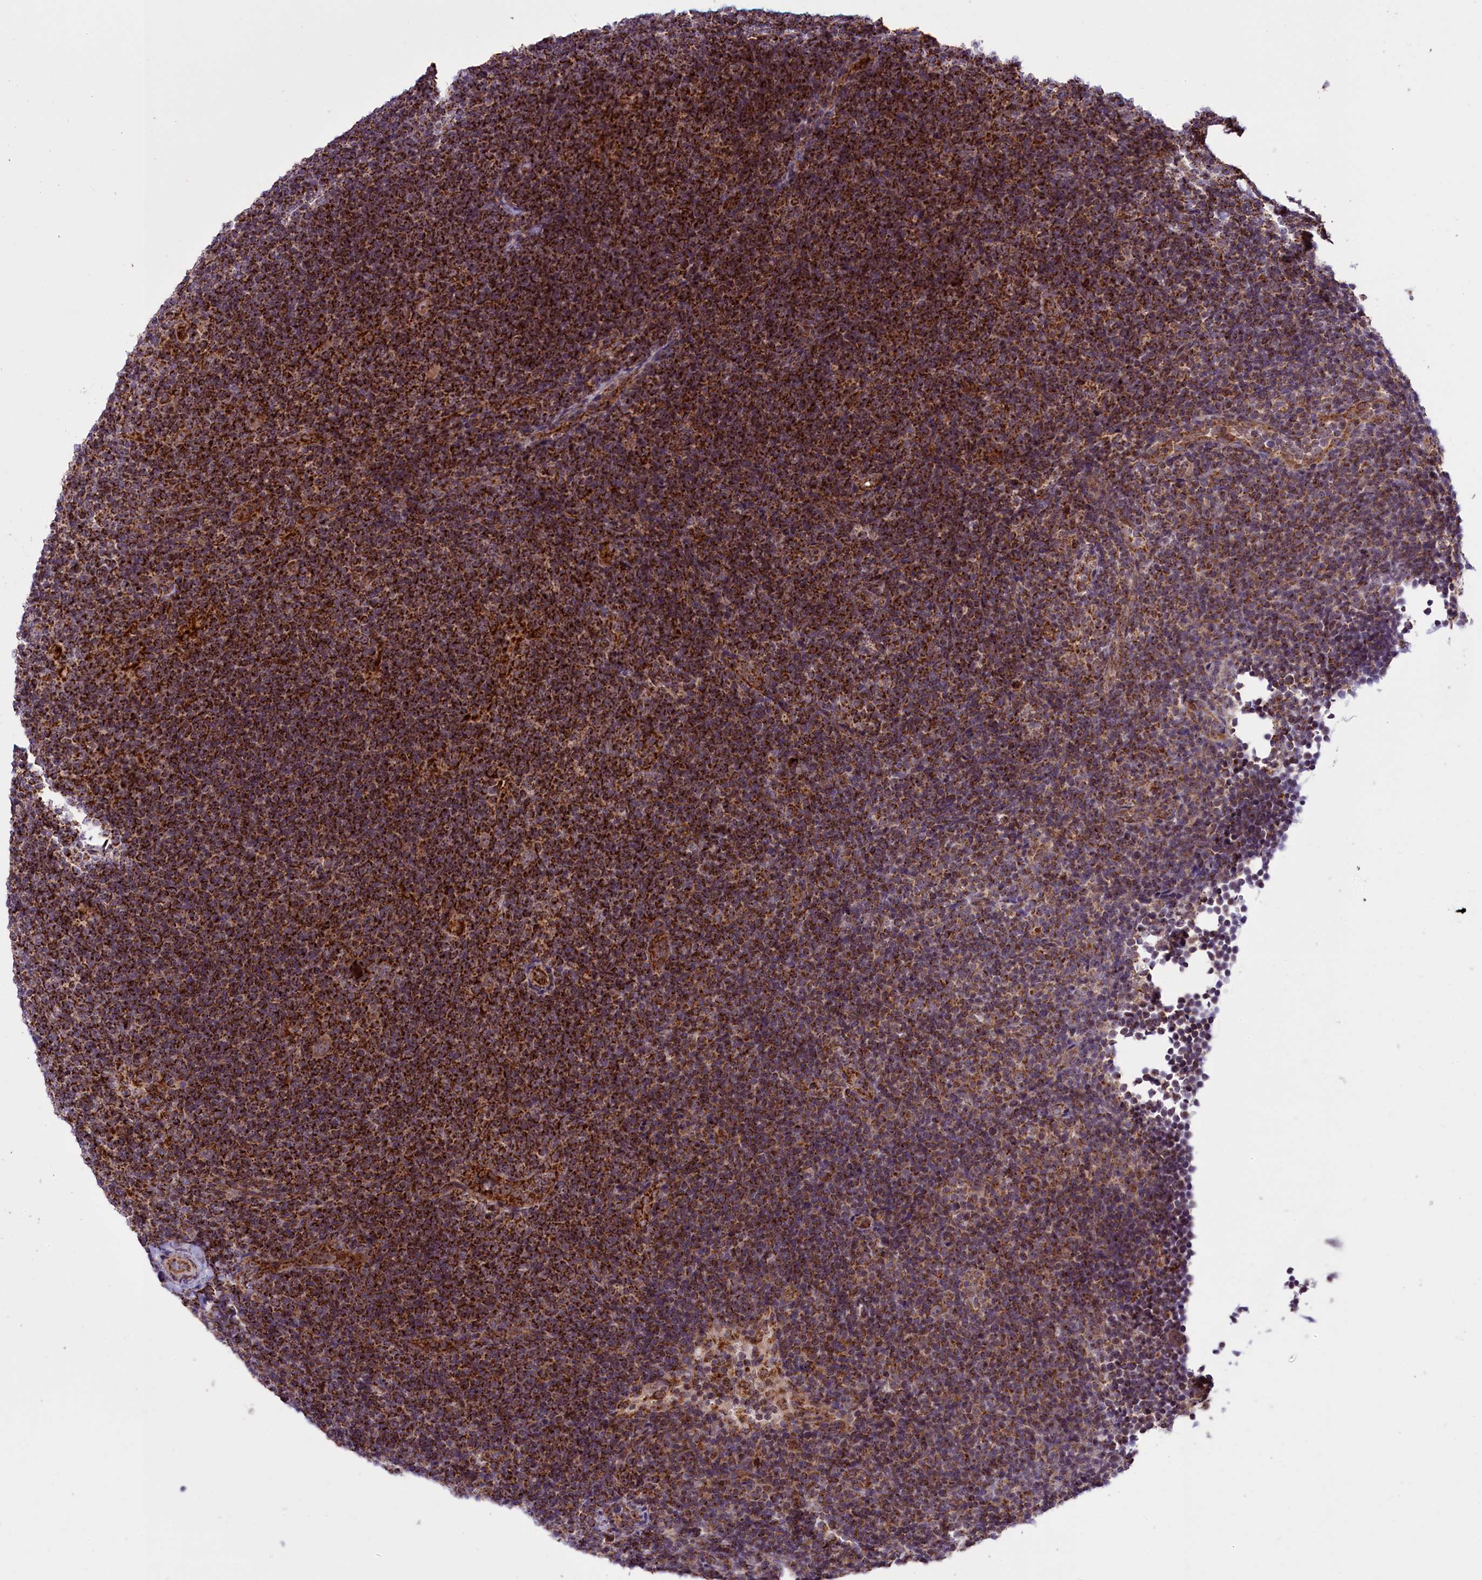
{"staining": {"intensity": "moderate", "quantity": ">75%", "location": "cytoplasmic/membranous"}, "tissue": "lymphoma", "cell_type": "Tumor cells", "image_type": "cancer", "snomed": [{"axis": "morphology", "description": "Hodgkin's disease, NOS"}, {"axis": "topography", "description": "Lymph node"}], "caption": "Immunohistochemical staining of lymphoma displays medium levels of moderate cytoplasmic/membranous positivity in approximately >75% of tumor cells.", "gene": "NDUFS5", "patient": {"sex": "female", "age": 57}}